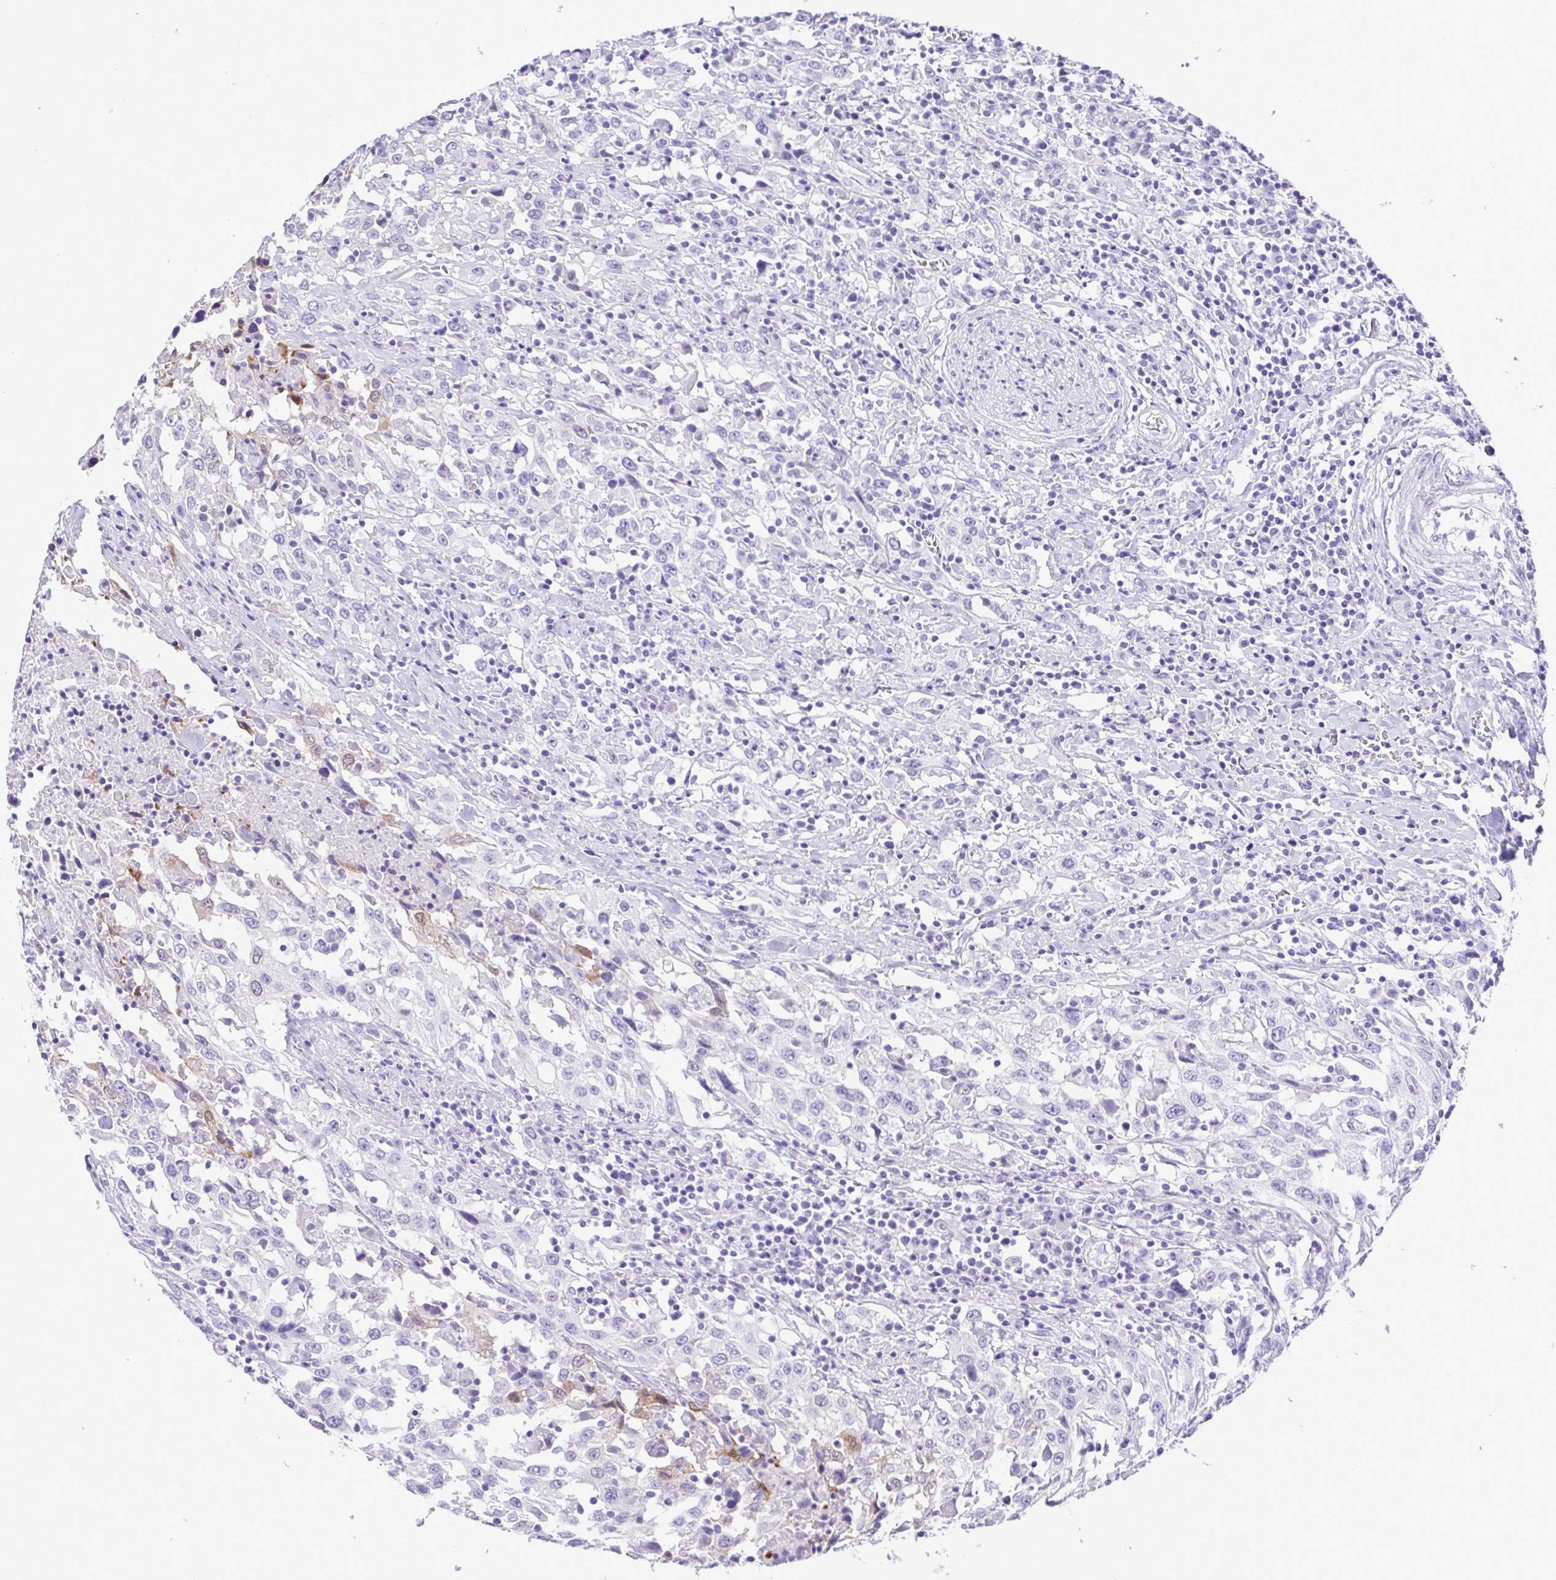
{"staining": {"intensity": "negative", "quantity": "none", "location": "none"}, "tissue": "urothelial cancer", "cell_type": "Tumor cells", "image_type": "cancer", "snomed": [{"axis": "morphology", "description": "Urothelial carcinoma, High grade"}, {"axis": "topography", "description": "Urinary bladder"}], "caption": "Tumor cells are negative for brown protein staining in urothelial carcinoma (high-grade).", "gene": "CASP14", "patient": {"sex": "male", "age": 61}}